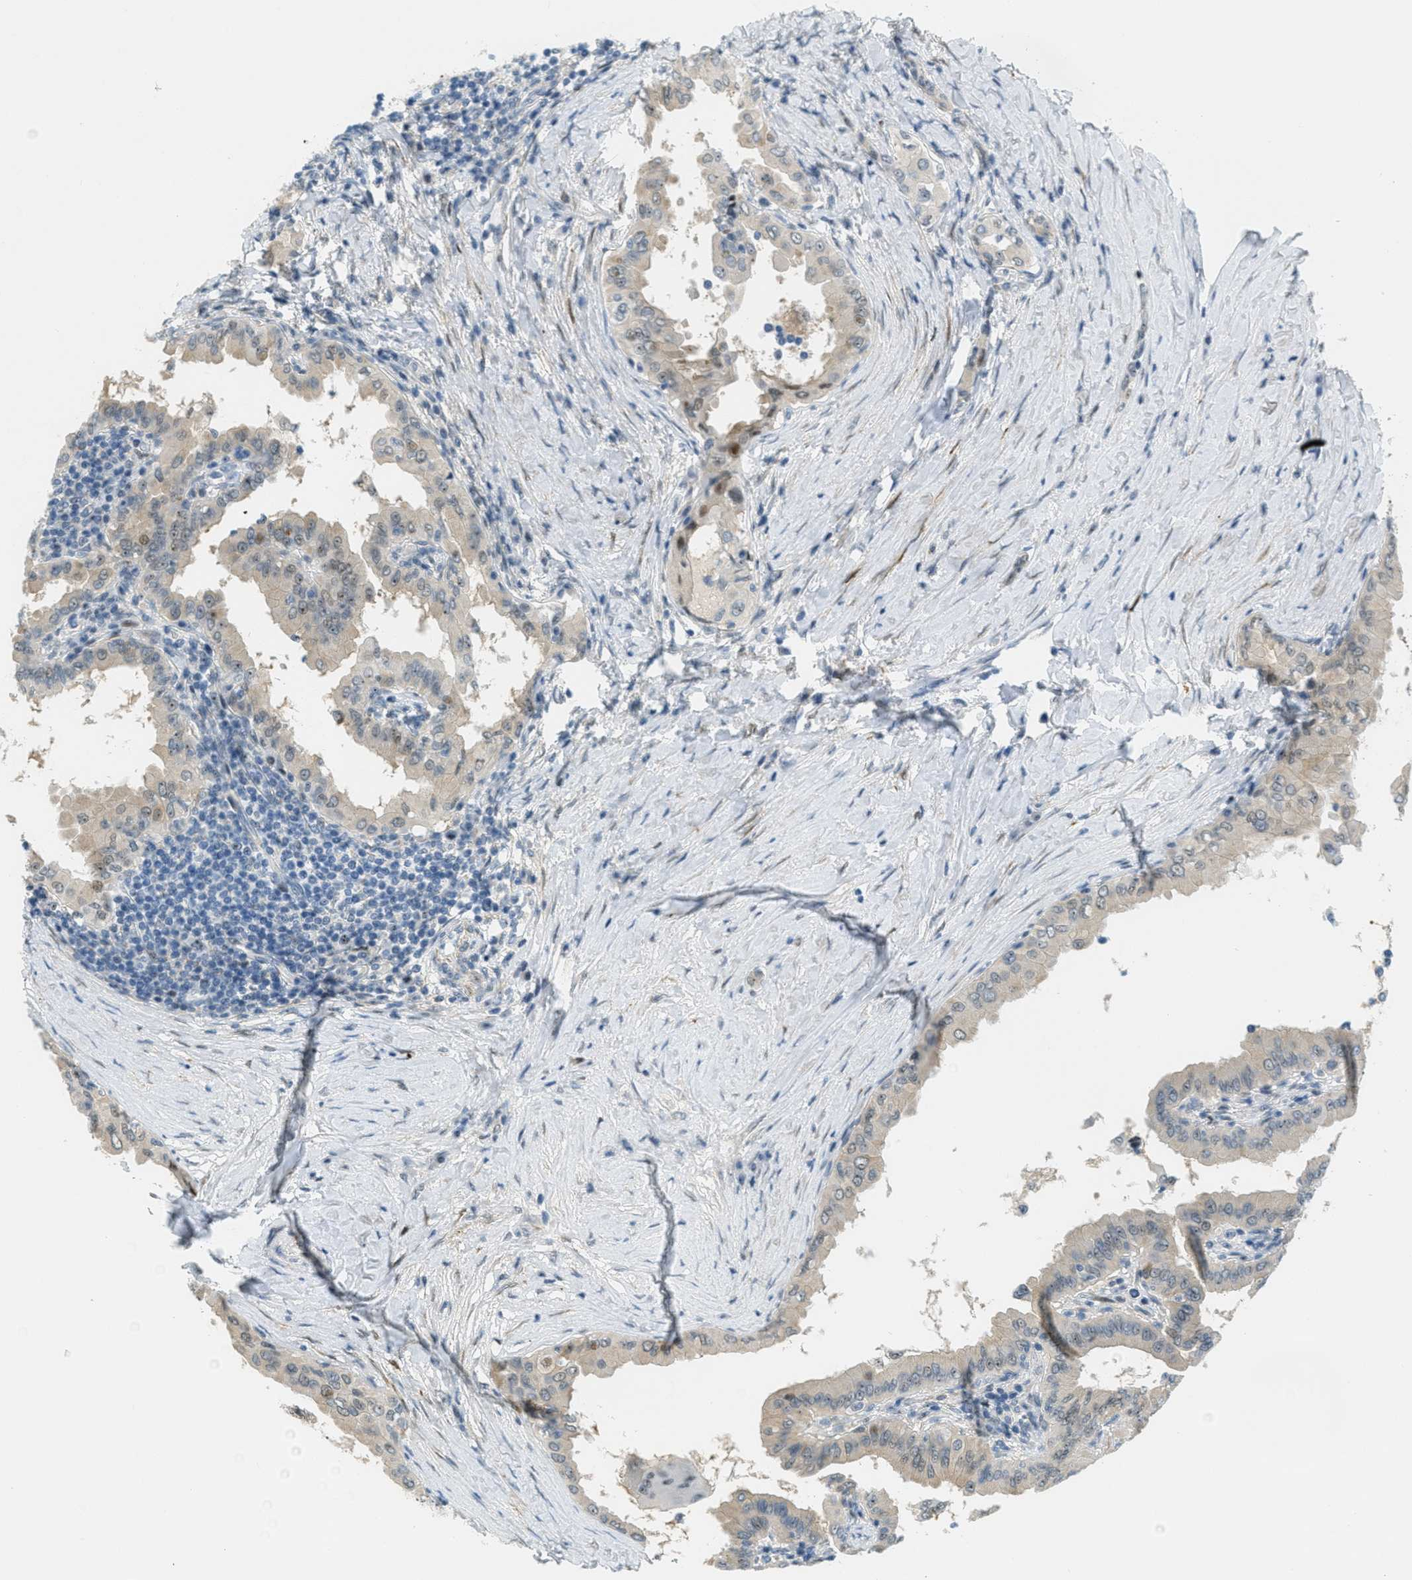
{"staining": {"intensity": "negative", "quantity": "none", "location": "none"}, "tissue": "thyroid cancer", "cell_type": "Tumor cells", "image_type": "cancer", "snomed": [{"axis": "morphology", "description": "Papillary adenocarcinoma, NOS"}, {"axis": "topography", "description": "Thyroid gland"}], "caption": "High magnification brightfield microscopy of thyroid cancer stained with DAB (brown) and counterstained with hematoxylin (blue): tumor cells show no significant expression.", "gene": "ZDHHC23", "patient": {"sex": "male", "age": 33}}